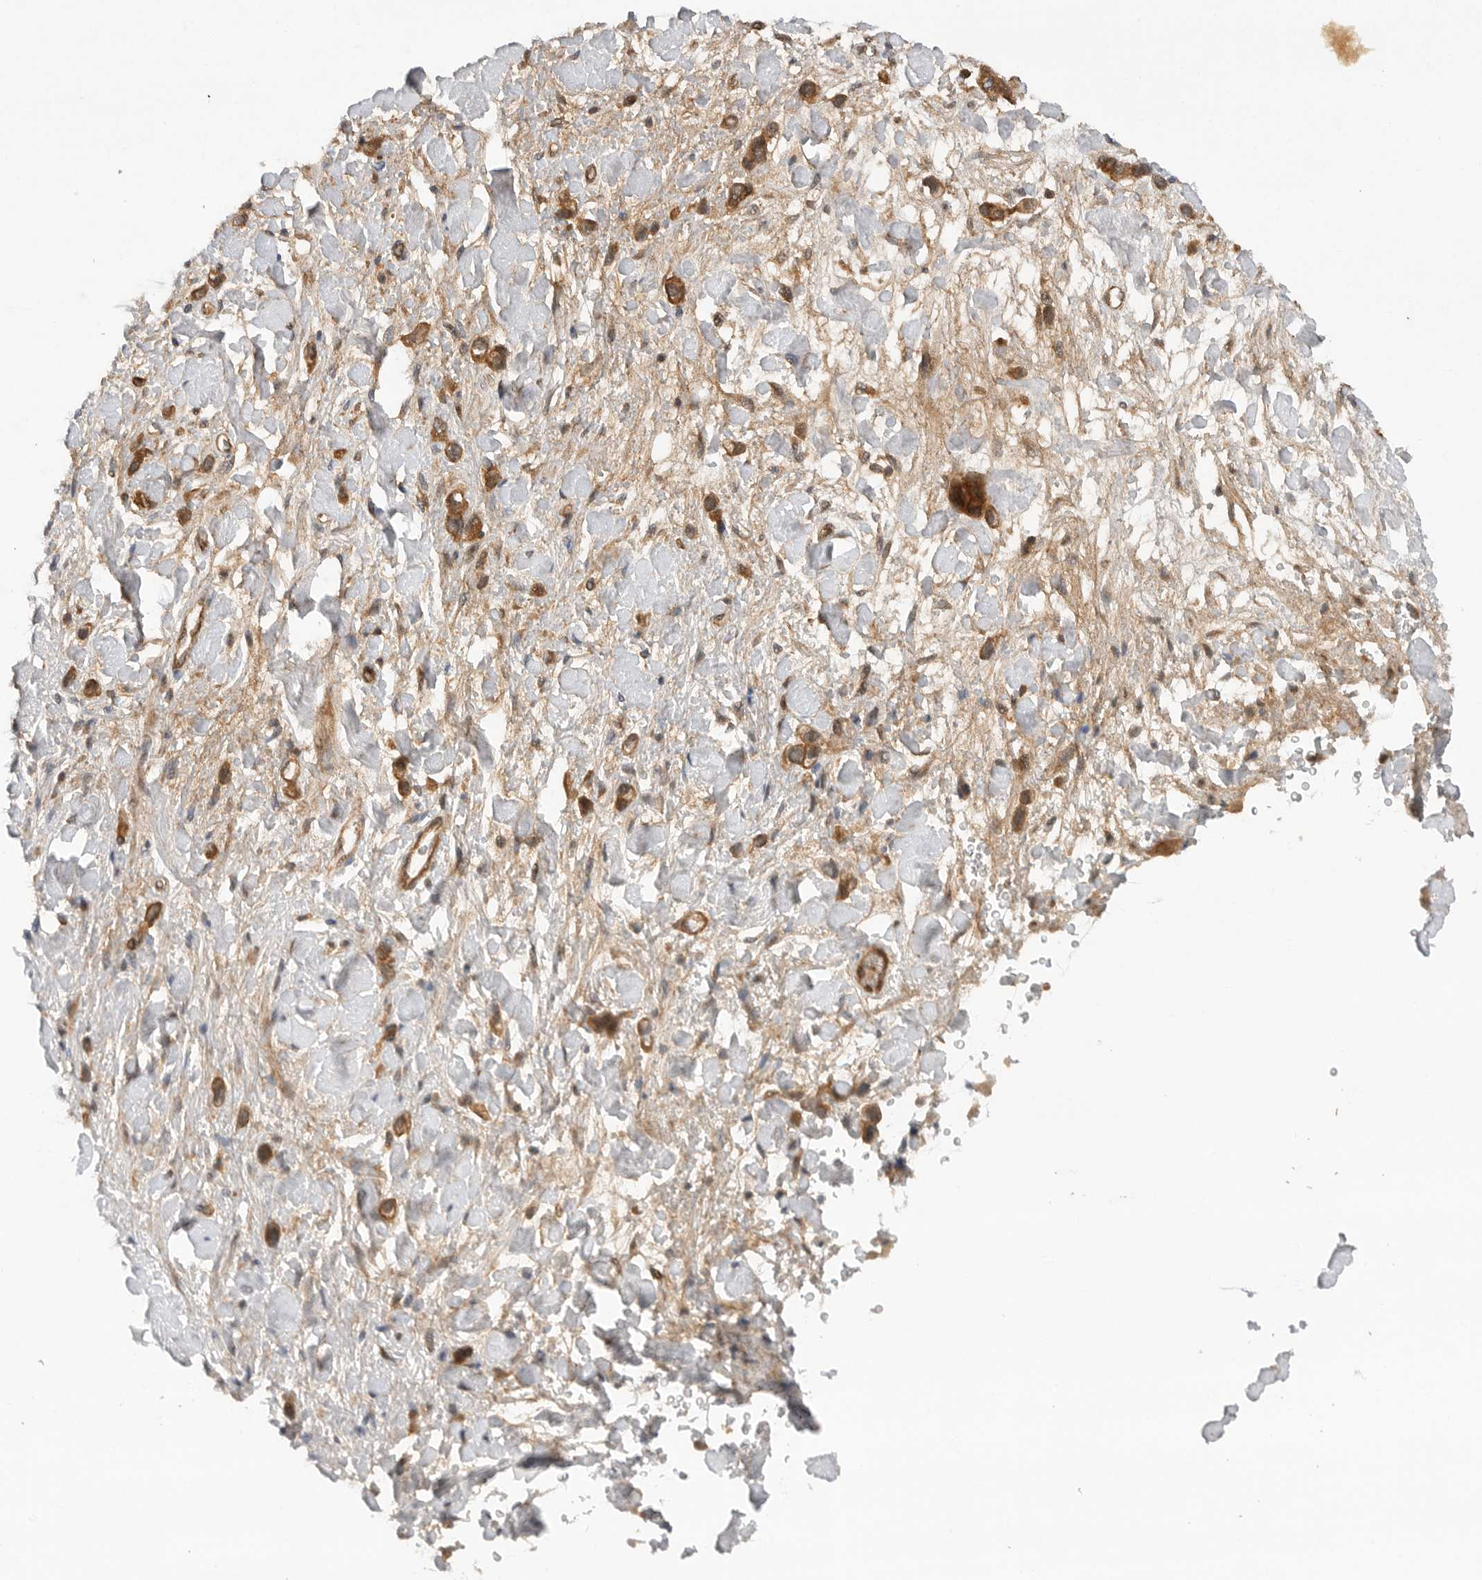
{"staining": {"intensity": "moderate", "quantity": ">75%", "location": "cytoplasmic/membranous"}, "tissue": "stomach cancer", "cell_type": "Tumor cells", "image_type": "cancer", "snomed": [{"axis": "morphology", "description": "Adenocarcinoma, NOS"}, {"axis": "topography", "description": "Stomach"}], "caption": "Protein analysis of stomach cancer tissue displays moderate cytoplasmic/membranous staining in approximately >75% of tumor cells.", "gene": "PRDX4", "patient": {"sex": "female", "age": 65}}